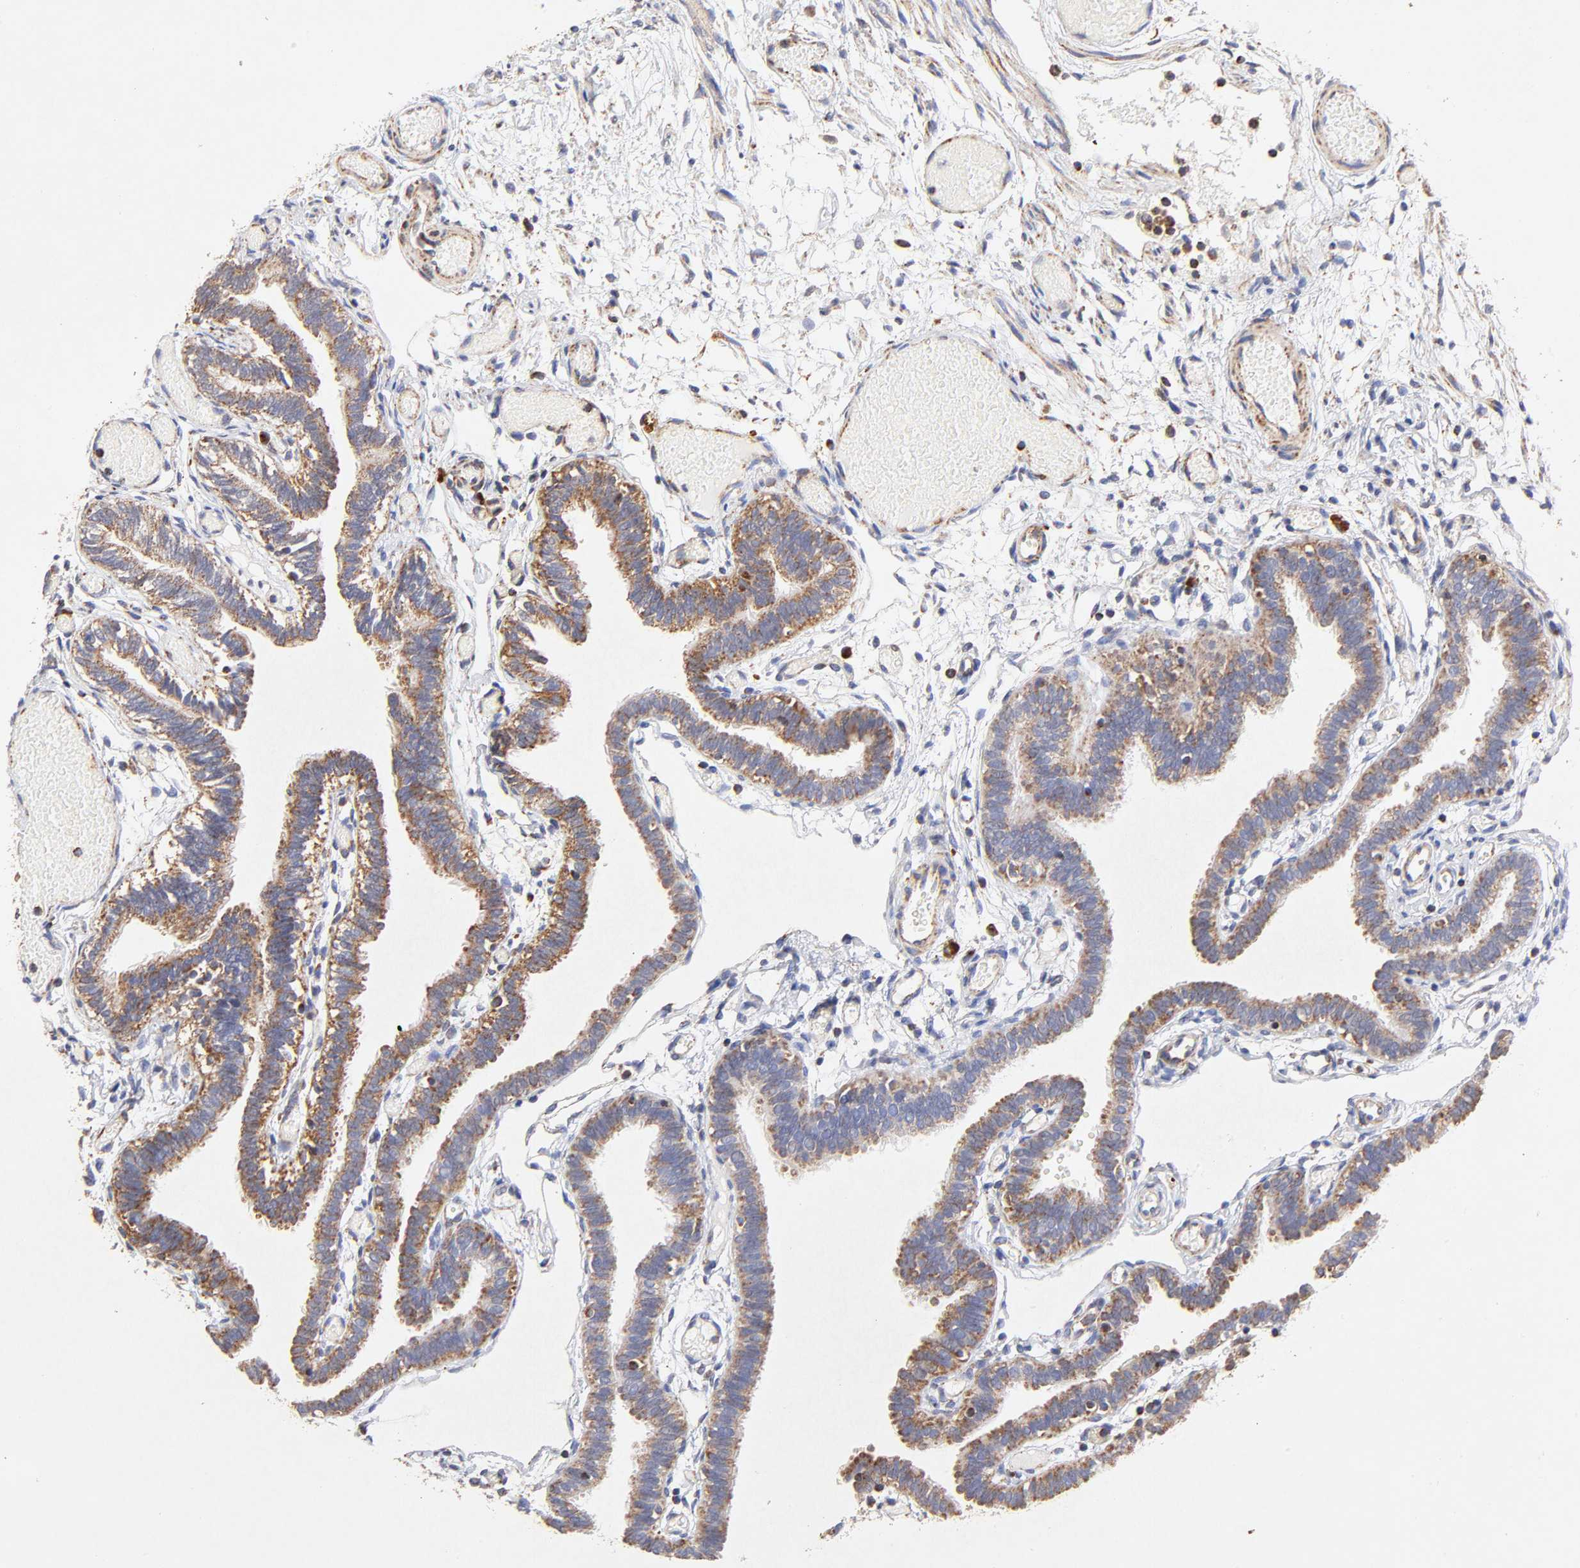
{"staining": {"intensity": "moderate", "quantity": ">75%", "location": "cytoplasmic/membranous"}, "tissue": "fallopian tube", "cell_type": "Glandular cells", "image_type": "normal", "snomed": [{"axis": "morphology", "description": "Normal tissue, NOS"}, {"axis": "topography", "description": "Fallopian tube"}], "caption": "This micrograph shows immunohistochemistry (IHC) staining of unremarkable fallopian tube, with medium moderate cytoplasmic/membranous positivity in about >75% of glandular cells.", "gene": "SSBP1", "patient": {"sex": "female", "age": 29}}